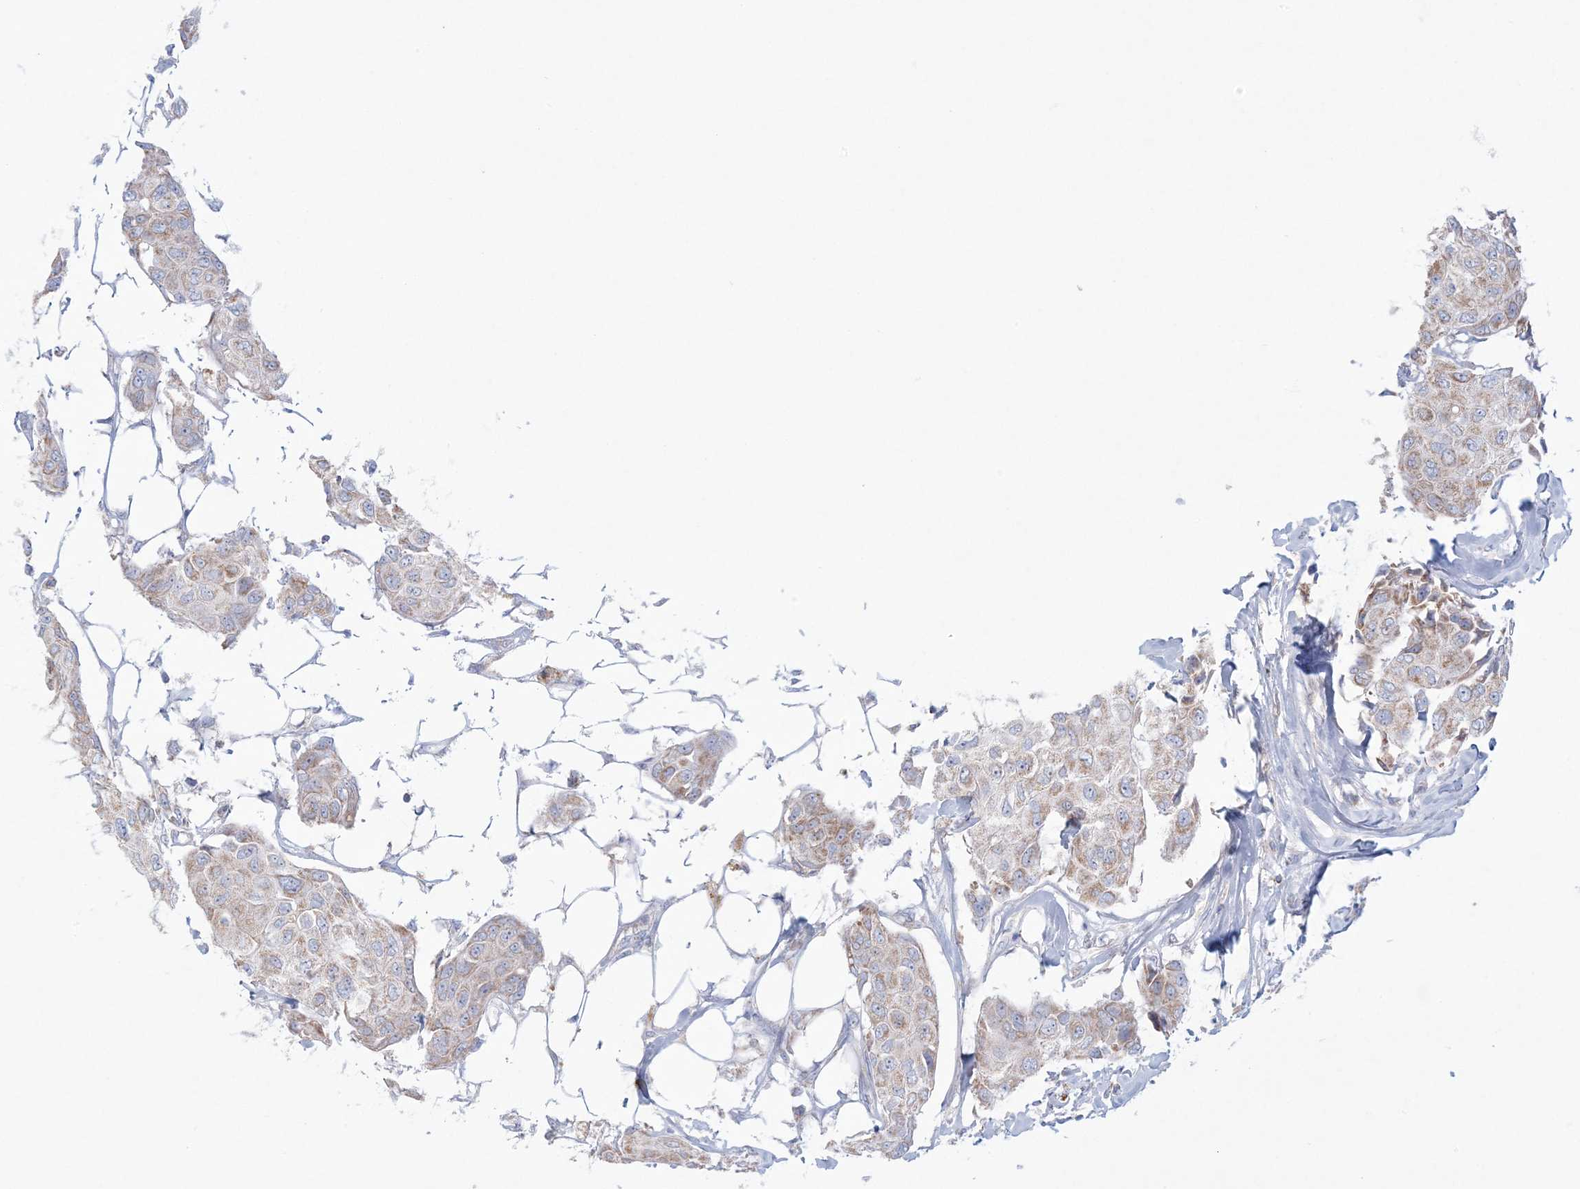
{"staining": {"intensity": "moderate", "quantity": "<25%", "location": "cytoplasmic/membranous"}, "tissue": "breast cancer", "cell_type": "Tumor cells", "image_type": "cancer", "snomed": [{"axis": "morphology", "description": "Duct carcinoma"}, {"axis": "topography", "description": "Breast"}], "caption": "Immunohistochemistry (IHC) of human breast cancer (invasive ductal carcinoma) demonstrates low levels of moderate cytoplasmic/membranous staining in about <25% of tumor cells.", "gene": "KCTD6", "patient": {"sex": "female", "age": 80}}